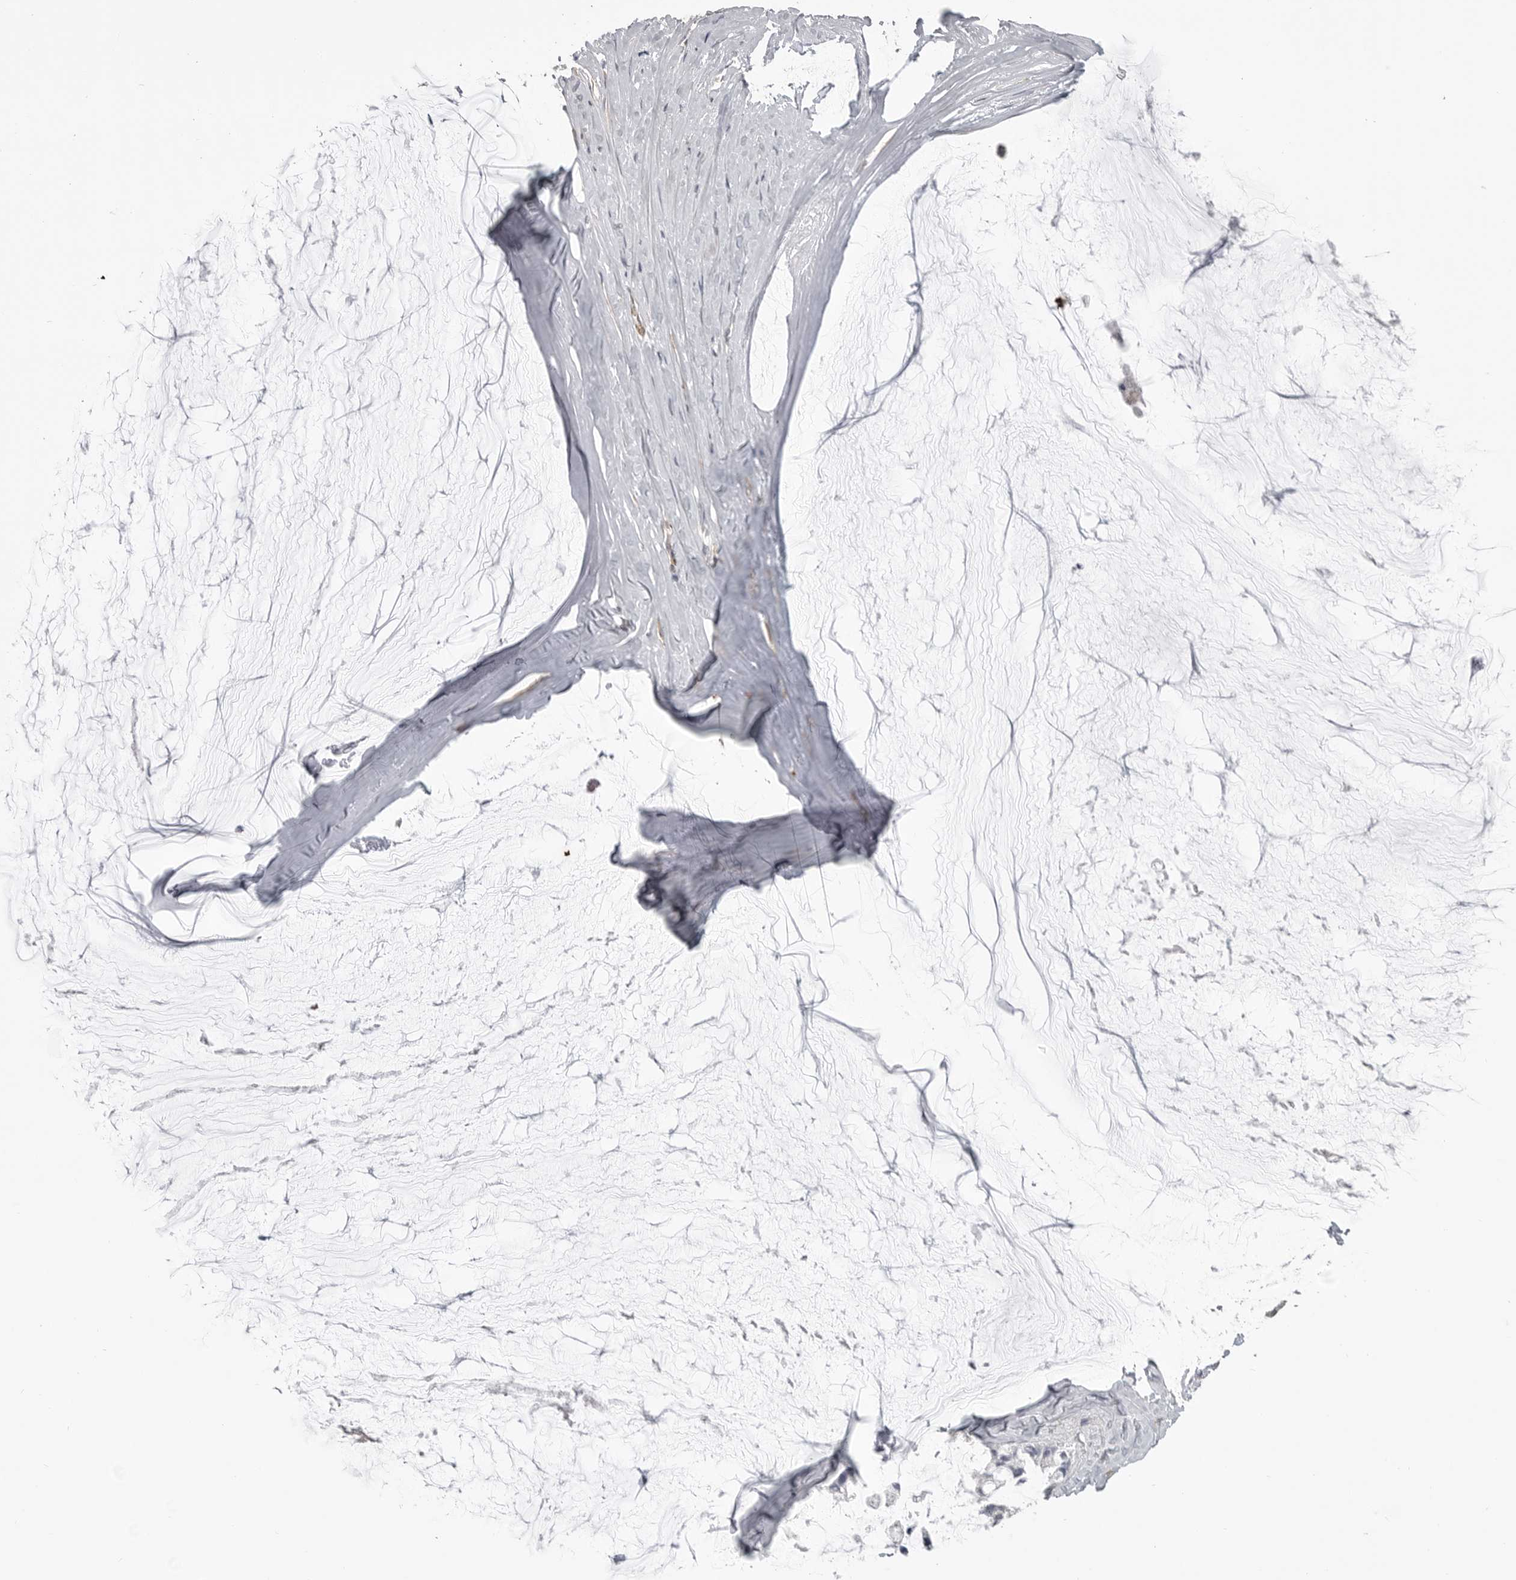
{"staining": {"intensity": "negative", "quantity": "none", "location": "none"}, "tissue": "ovarian cancer", "cell_type": "Tumor cells", "image_type": "cancer", "snomed": [{"axis": "morphology", "description": "Cystadenocarcinoma, mucinous, NOS"}, {"axis": "topography", "description": "Ovary"}], "caption": "Ovarian cancer (mucinous cystadenocarcinoma) was stained to show a protein in brown. There is no significant expression in tumor cells.", "gene": "SERPING1", "patient": {"sex": "female", "age": 39}}